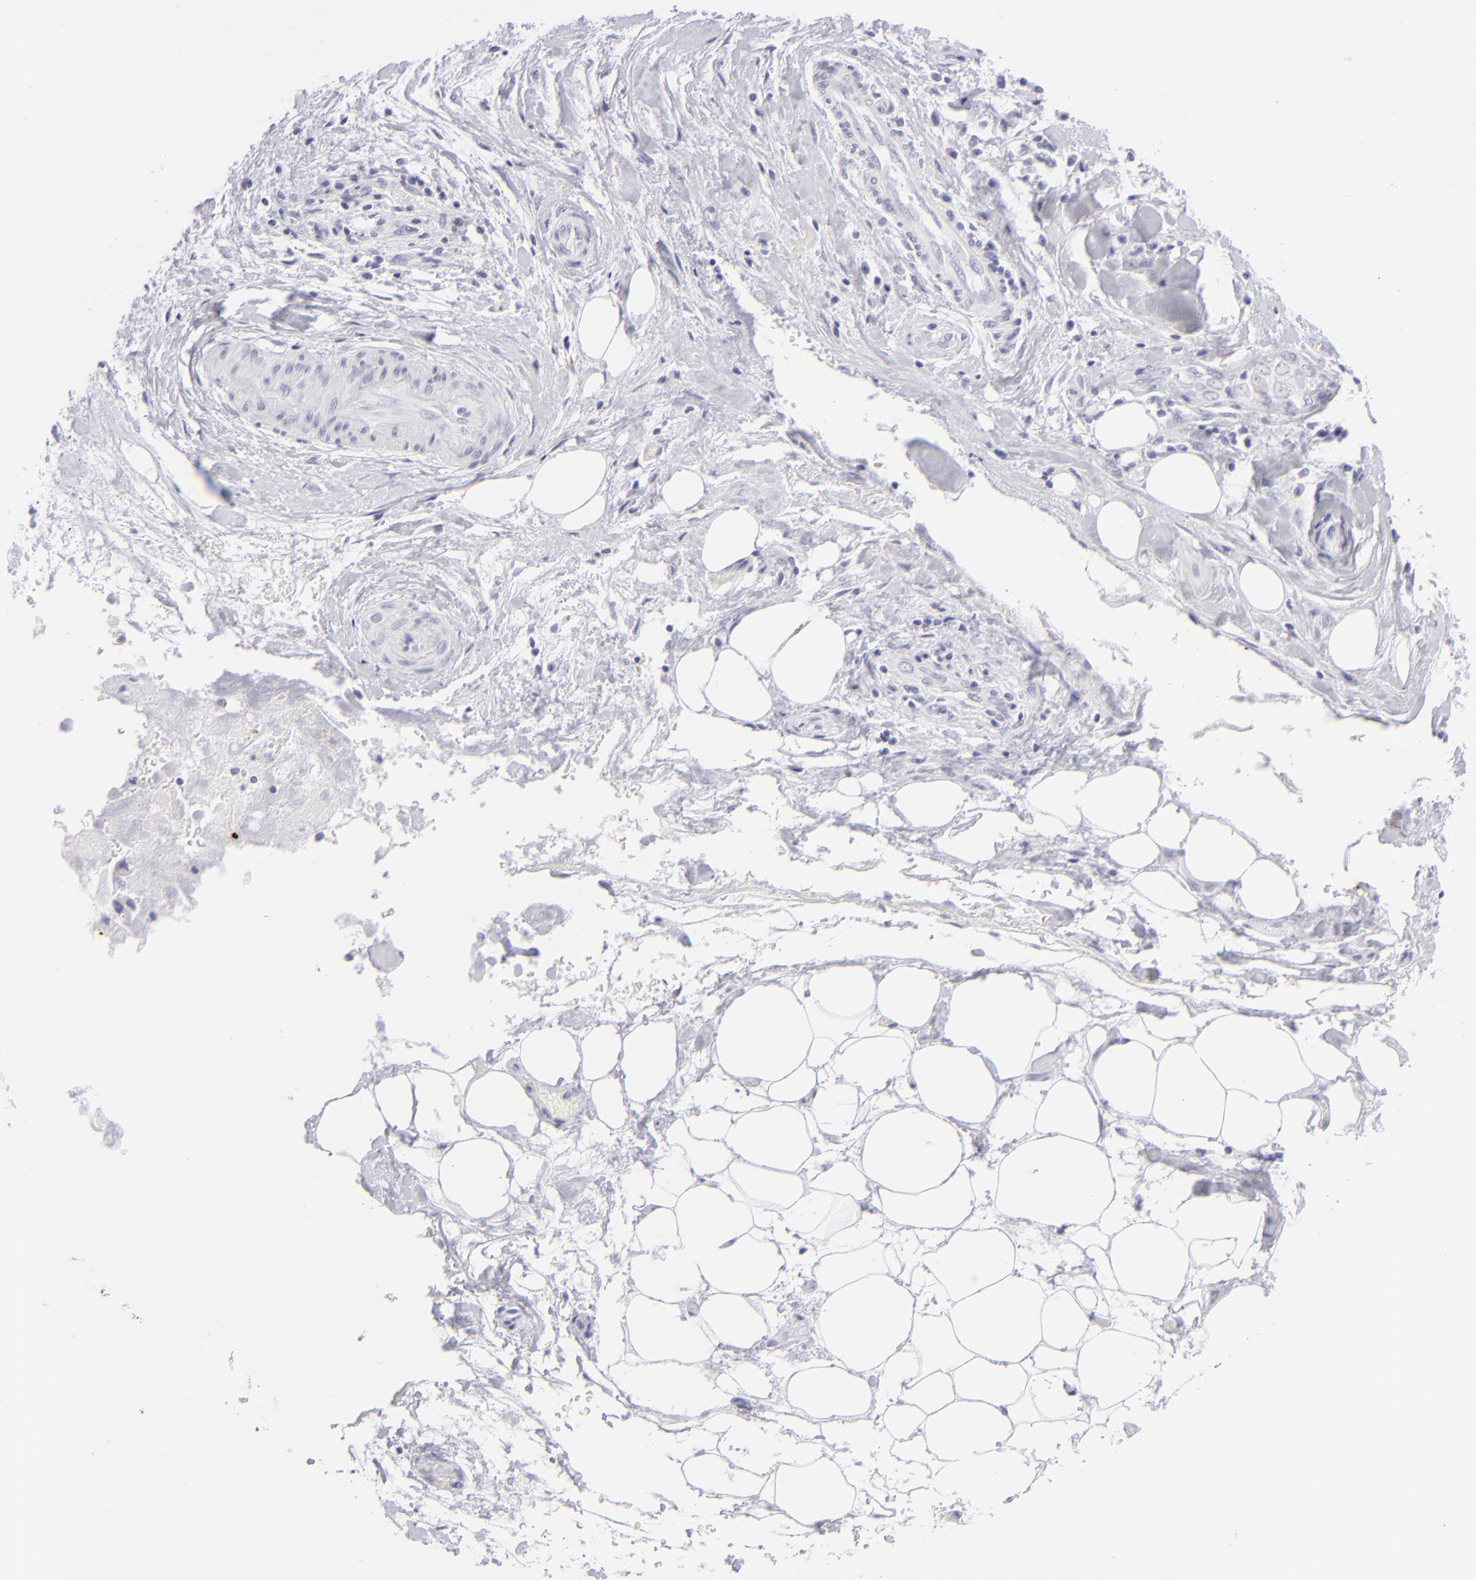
{"staining": {"intensity": "negative", "quantity": "none", "location": "none"}, "tissue": "liver cancer", "cell_type": "Tumor cells", "image_type": "cancer", "snomed": [{"axis": "morphology", "description": "Cholangiocarcinoma"}, {"axis": "topography", "description": "Liver"}], "caption": "Protein analysis of liver cancer (cholangiocarcinoma) exhibits no significant expression in tumor cells.", "gene": "FCER2", "patient": {"sex": "male", "age": 58}}